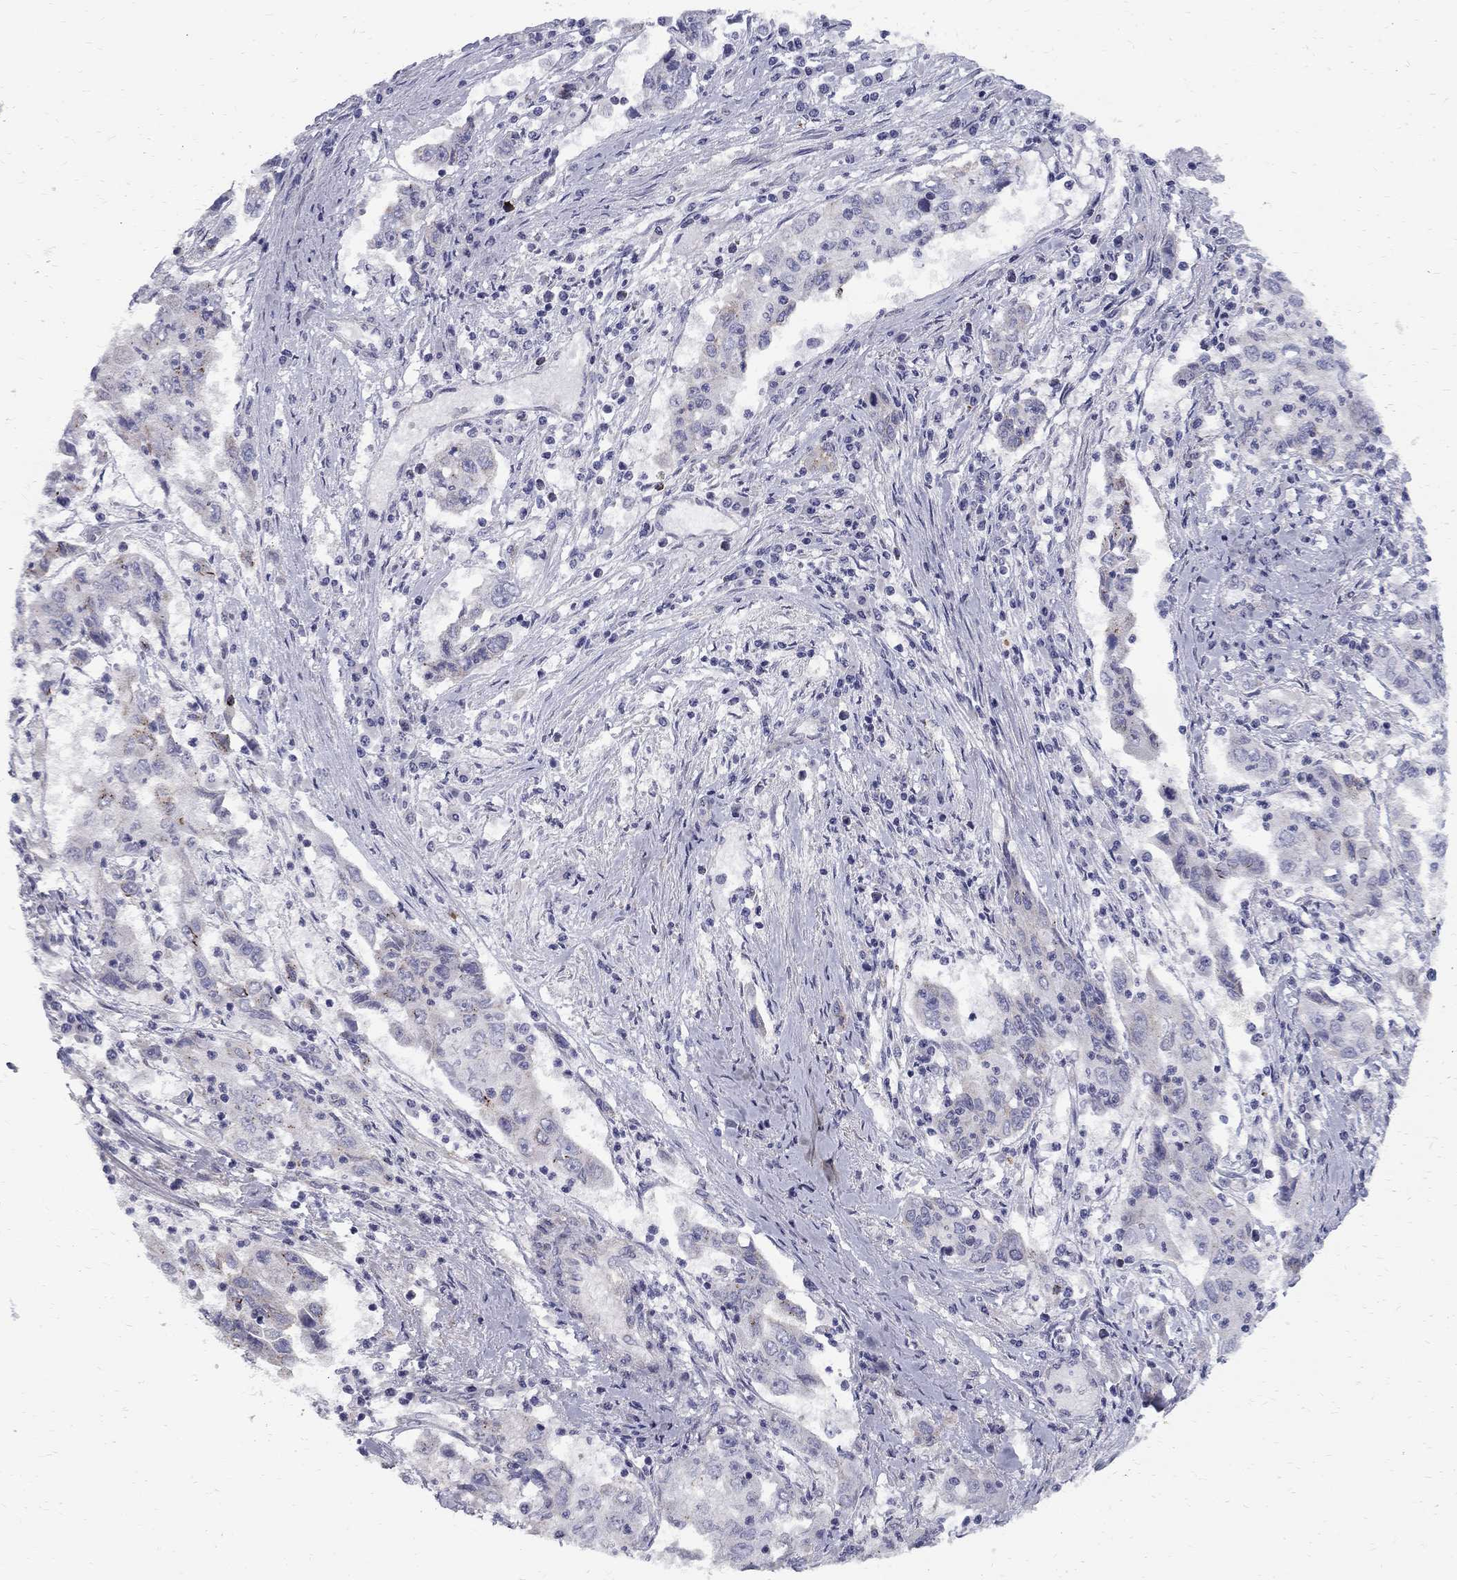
{"staining": {"intensity": "negative", "quantity": "none", "location": "none"}, "tissue": "cervical cancer", "cell_type": "Tumor cells", "image_type": "cancer", "snomed": [{"axis": "morphology", "description": "Squamous cell carcinoma, NOS"}, {"axis": "topography", "description": "Cervix"}], "caption": "This is an immunohistochemistry photomicrograph of squamous cell carcinoma (cervical). There is no staining in tumor cells.", "gene": "CLIC6", "patient": {"sex": "female", "age": 36}}